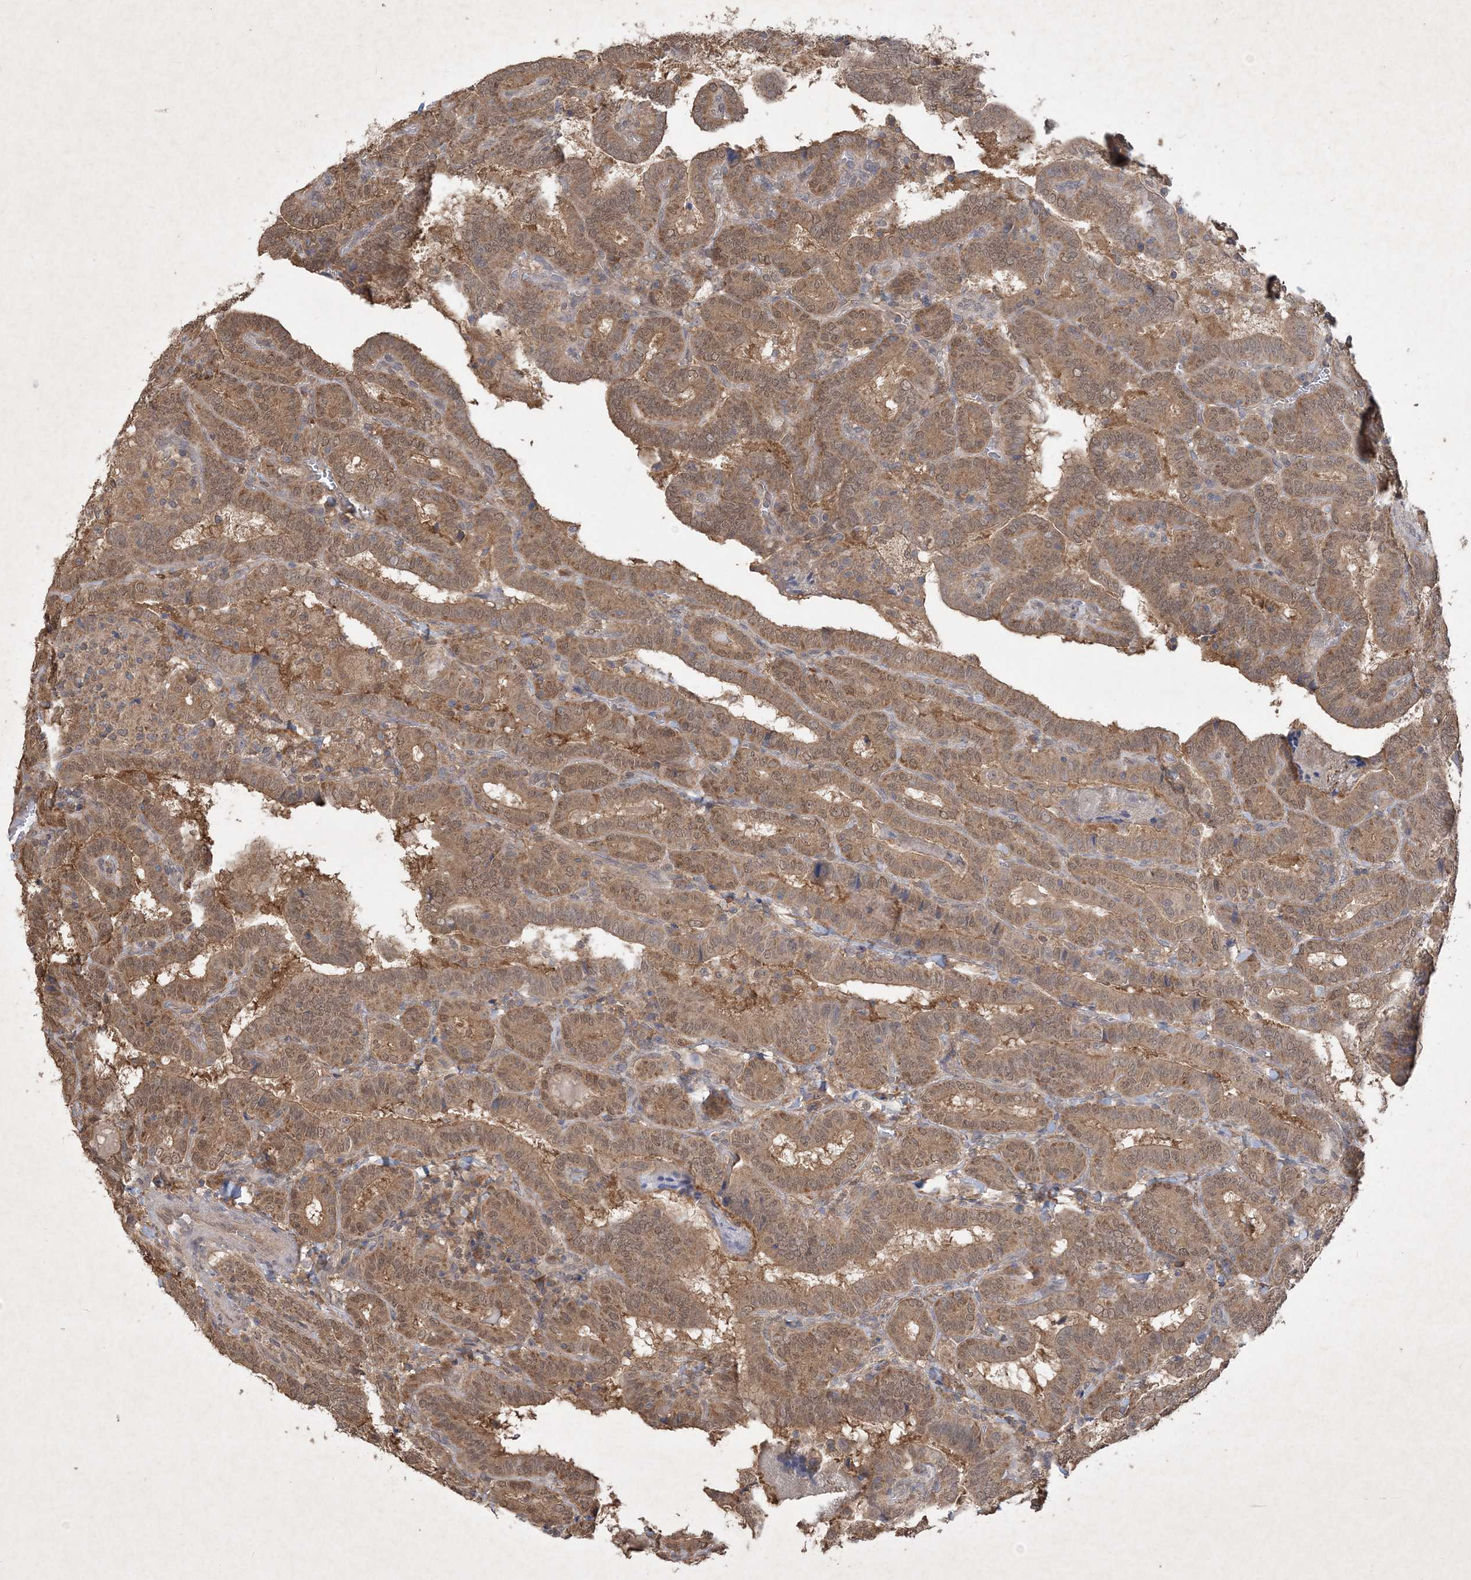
{"staining": {"intensity": "moderate", "quantity": ">75%", "location": "cytoplasmic/membranous,nuclear"}, "tissue": "thyroid cancer", "cell_type": "Tumor cells", "image_type": "cancer", "snomed": [{"axis": "morphology", "description": "Papillary adenocarcinoma, NOS"}, {"axis": "topography", "description": "Thyroid gland"}], "caption": "Protein expression analysis of thyroid cancer shows moderate cytoplasmic/membranous and nuclear staining in about >75% of tumor cells.", "gene": "AKR7A2", "patient": {"sex": "female", "age": 72}}